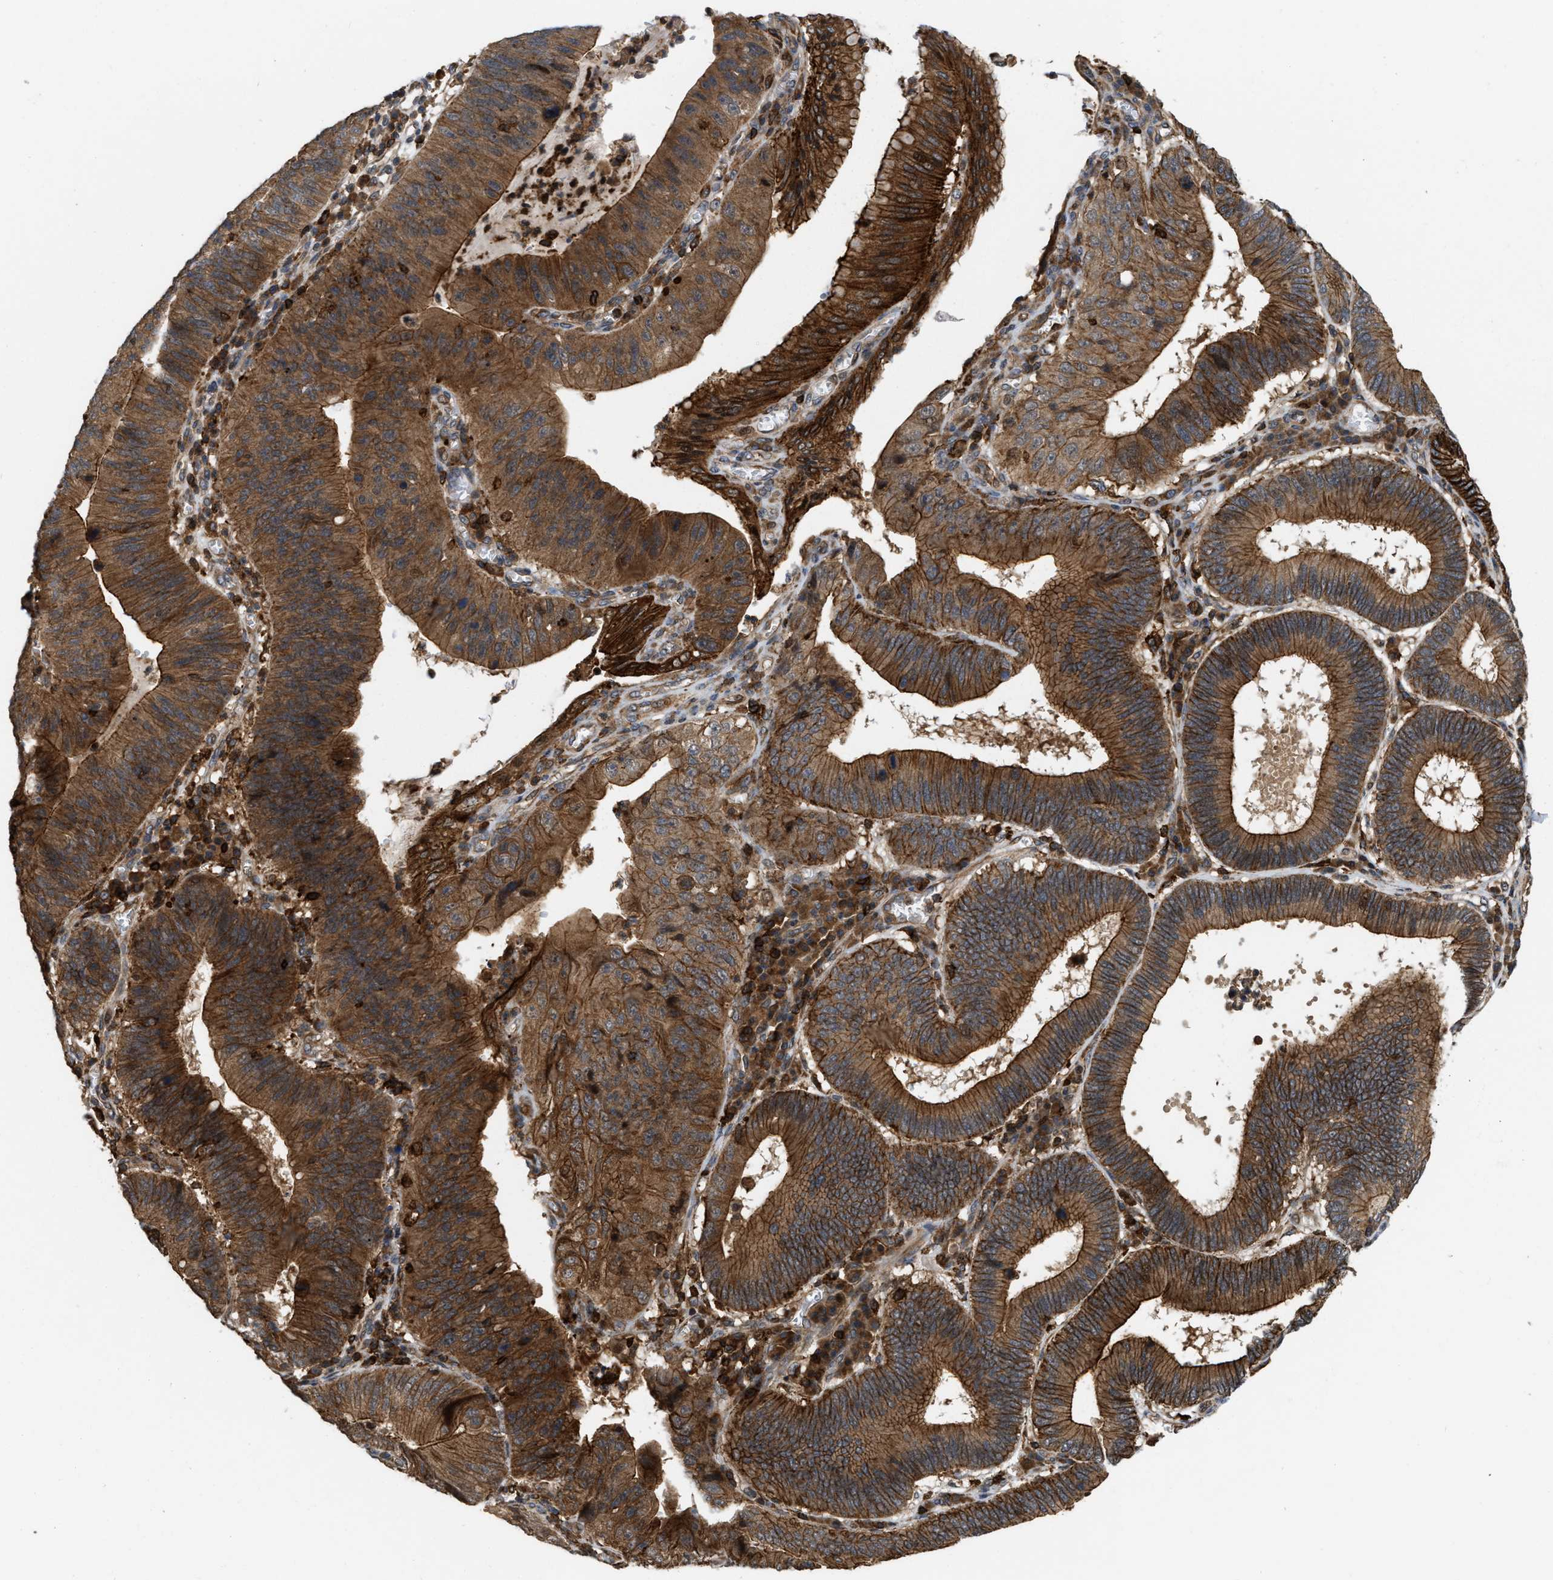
{"staining": {"intensity": "strong", "quantity": ">75%", "location": "cytoplasmic/membranous"}, "tissue": "stomach cancer", "cell_type": "Tumor cells", "image_type": "cancer", "snomed": [{"axis": "morphology", "description": "Adenocarcinoma, NOS"}, {"axis": "topography", "description": "Stomach"}], "caption": "Stomach cancer (adenocarcinoma) stained with a protein marker reveals strong staining in tumor cells.", "gene": "IQCE", "patient": {"sex": "male", "age": 59}}